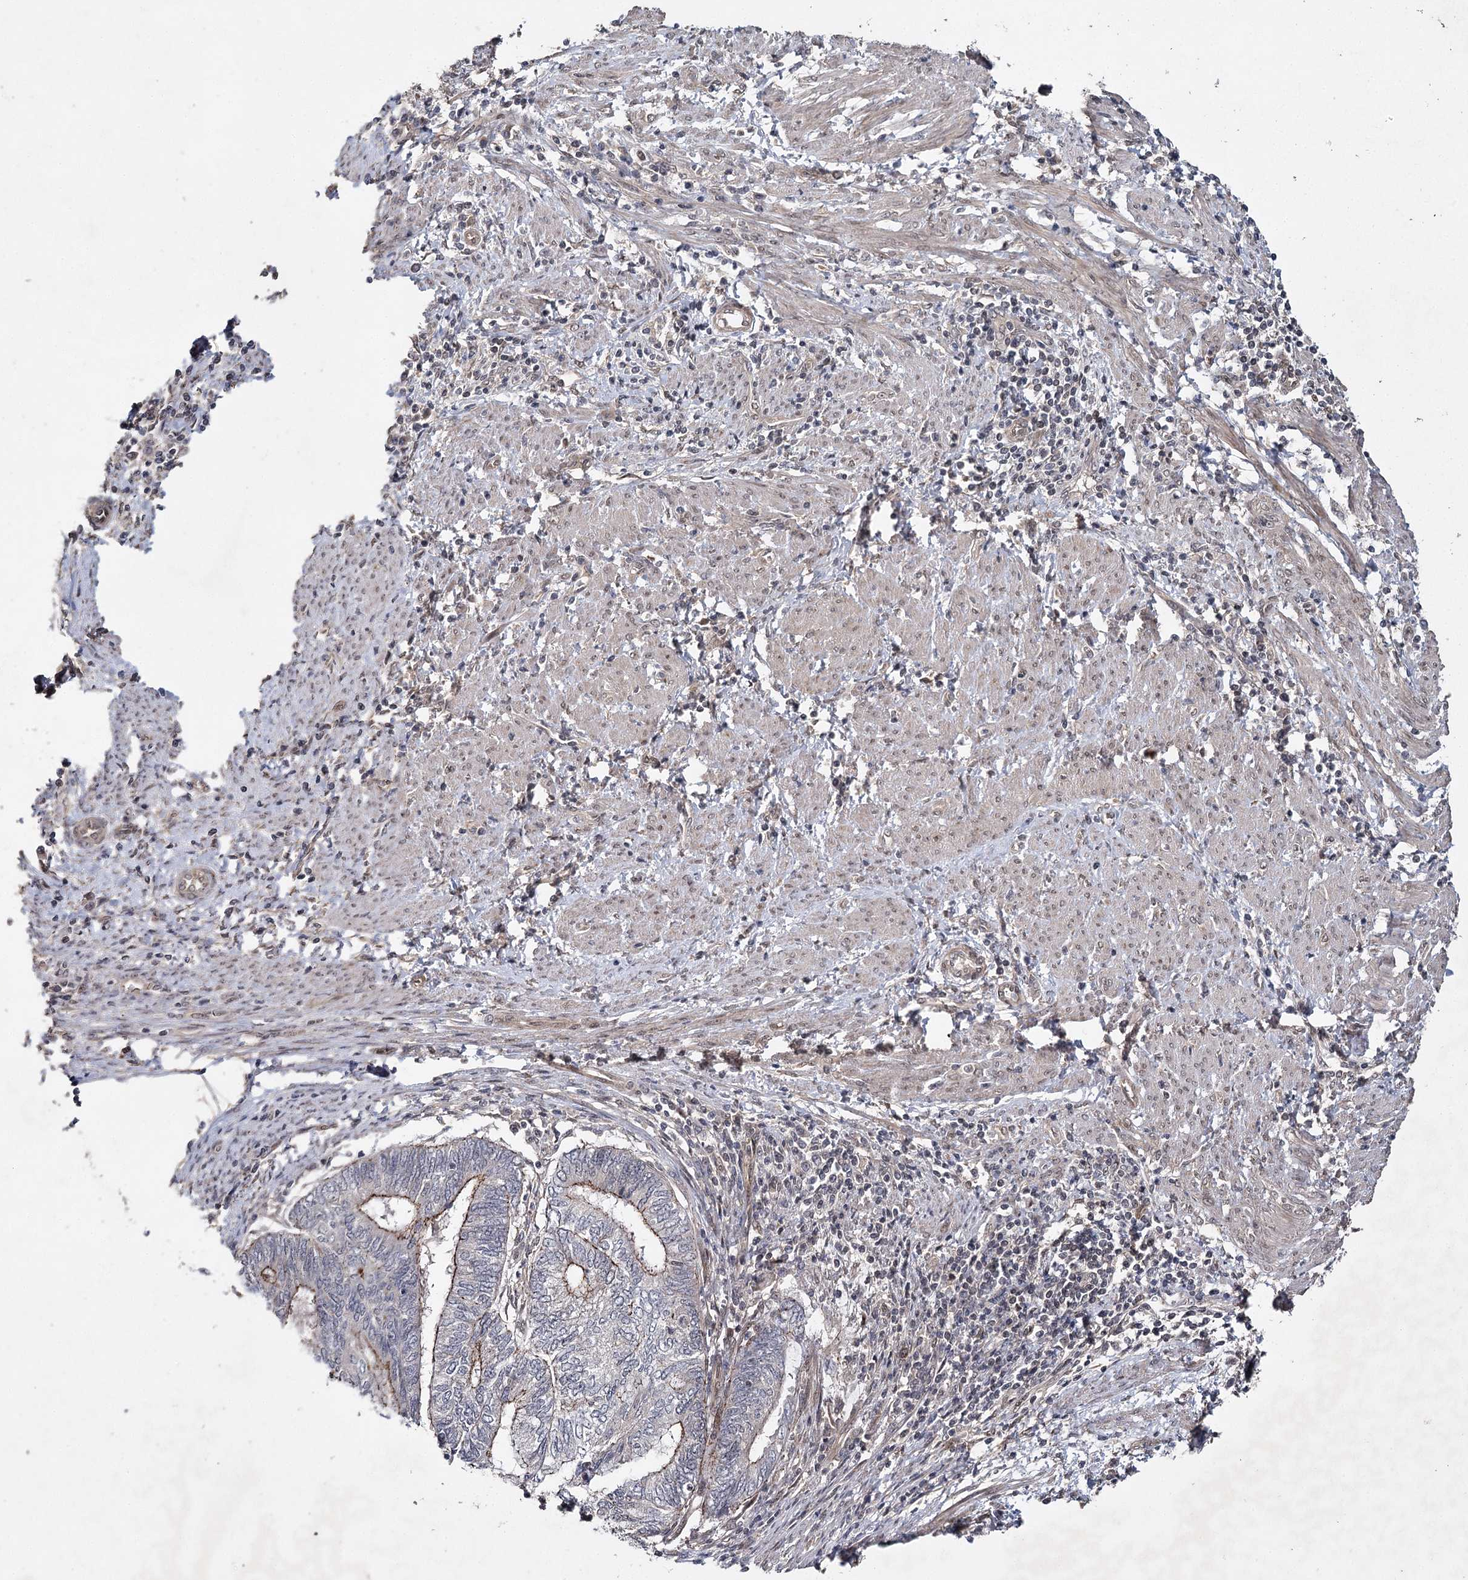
{"staining": {"intensity": "moderate", "quantity": "25%-75%", "location": "cytoplasmic/membranous"}, "tissue": "endometrial cancer", "cell_type": "Tumor cells", "image_type": "cancer", "snomed": [{"axis": "morphology", "description": "Adenocarcinoma, NOS"}, {"axis": "topography", "description": "Uterus"}, {"axis": "topography", "description": "Endometrium"}], "caption": "Human endometrial adenocarcinoma stained with a brown dye reveals moderate cytoplasmic/membranous positive expression in about 25%-75% of tumor cells.", "gene": "DCUN1D4", "patient": {"sex": "female", "age": 70}}